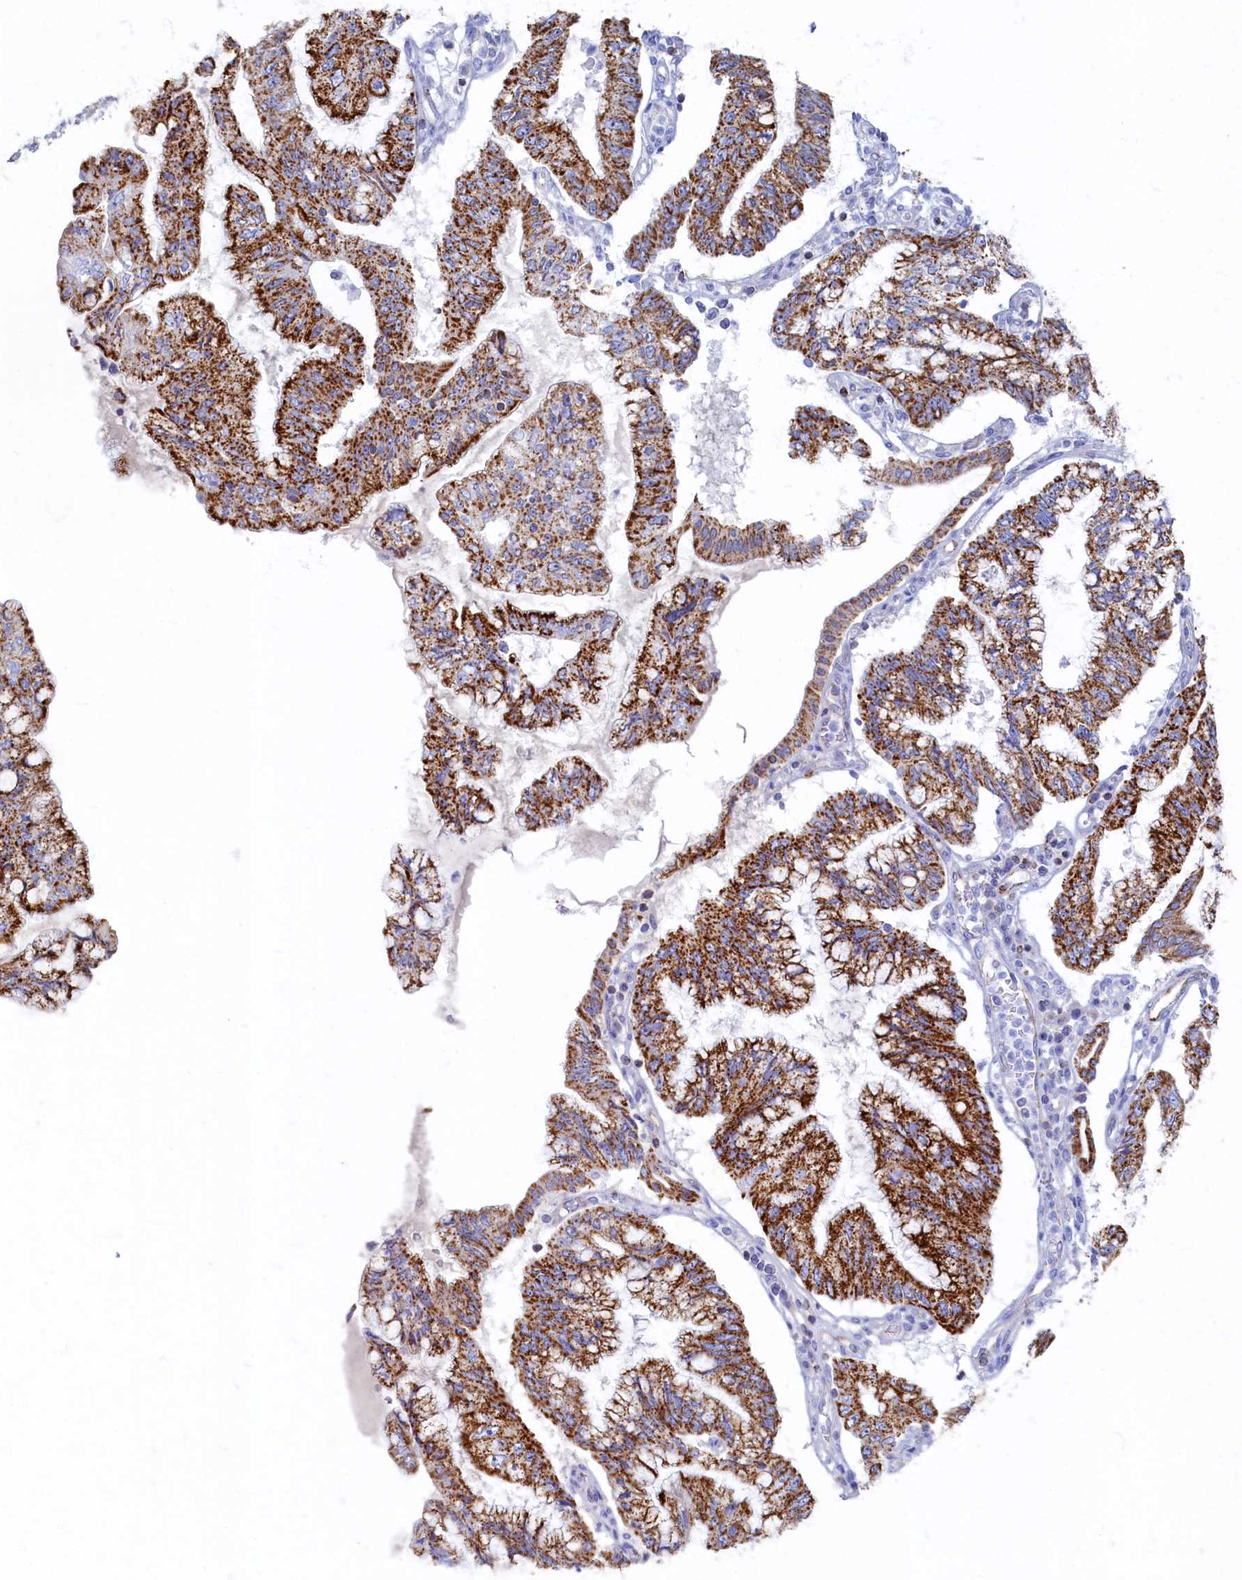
{"staining": {"intensity": "strong", "quantity": ">75%", "location": "cytoplasmic/membranous"}, "tissue": "pancreatic cancer", "cell_type": "Tumor cells", "image_type": "cancer", "snomed": [{"axis": "morphology", "description": "Adenocarcinoma, NOS"}, {"axis": "topography", "description": "Pancreas"}], "caption": "Strong cytoplasmic/membranous positivity for a protein is seen in about >75% of tumor cells of adenocarcinoma (pancreatic) using immunohistochemistry (IHC).", "gene": "OCIAD2", "patient": {"sex": "female", "age": 73}}